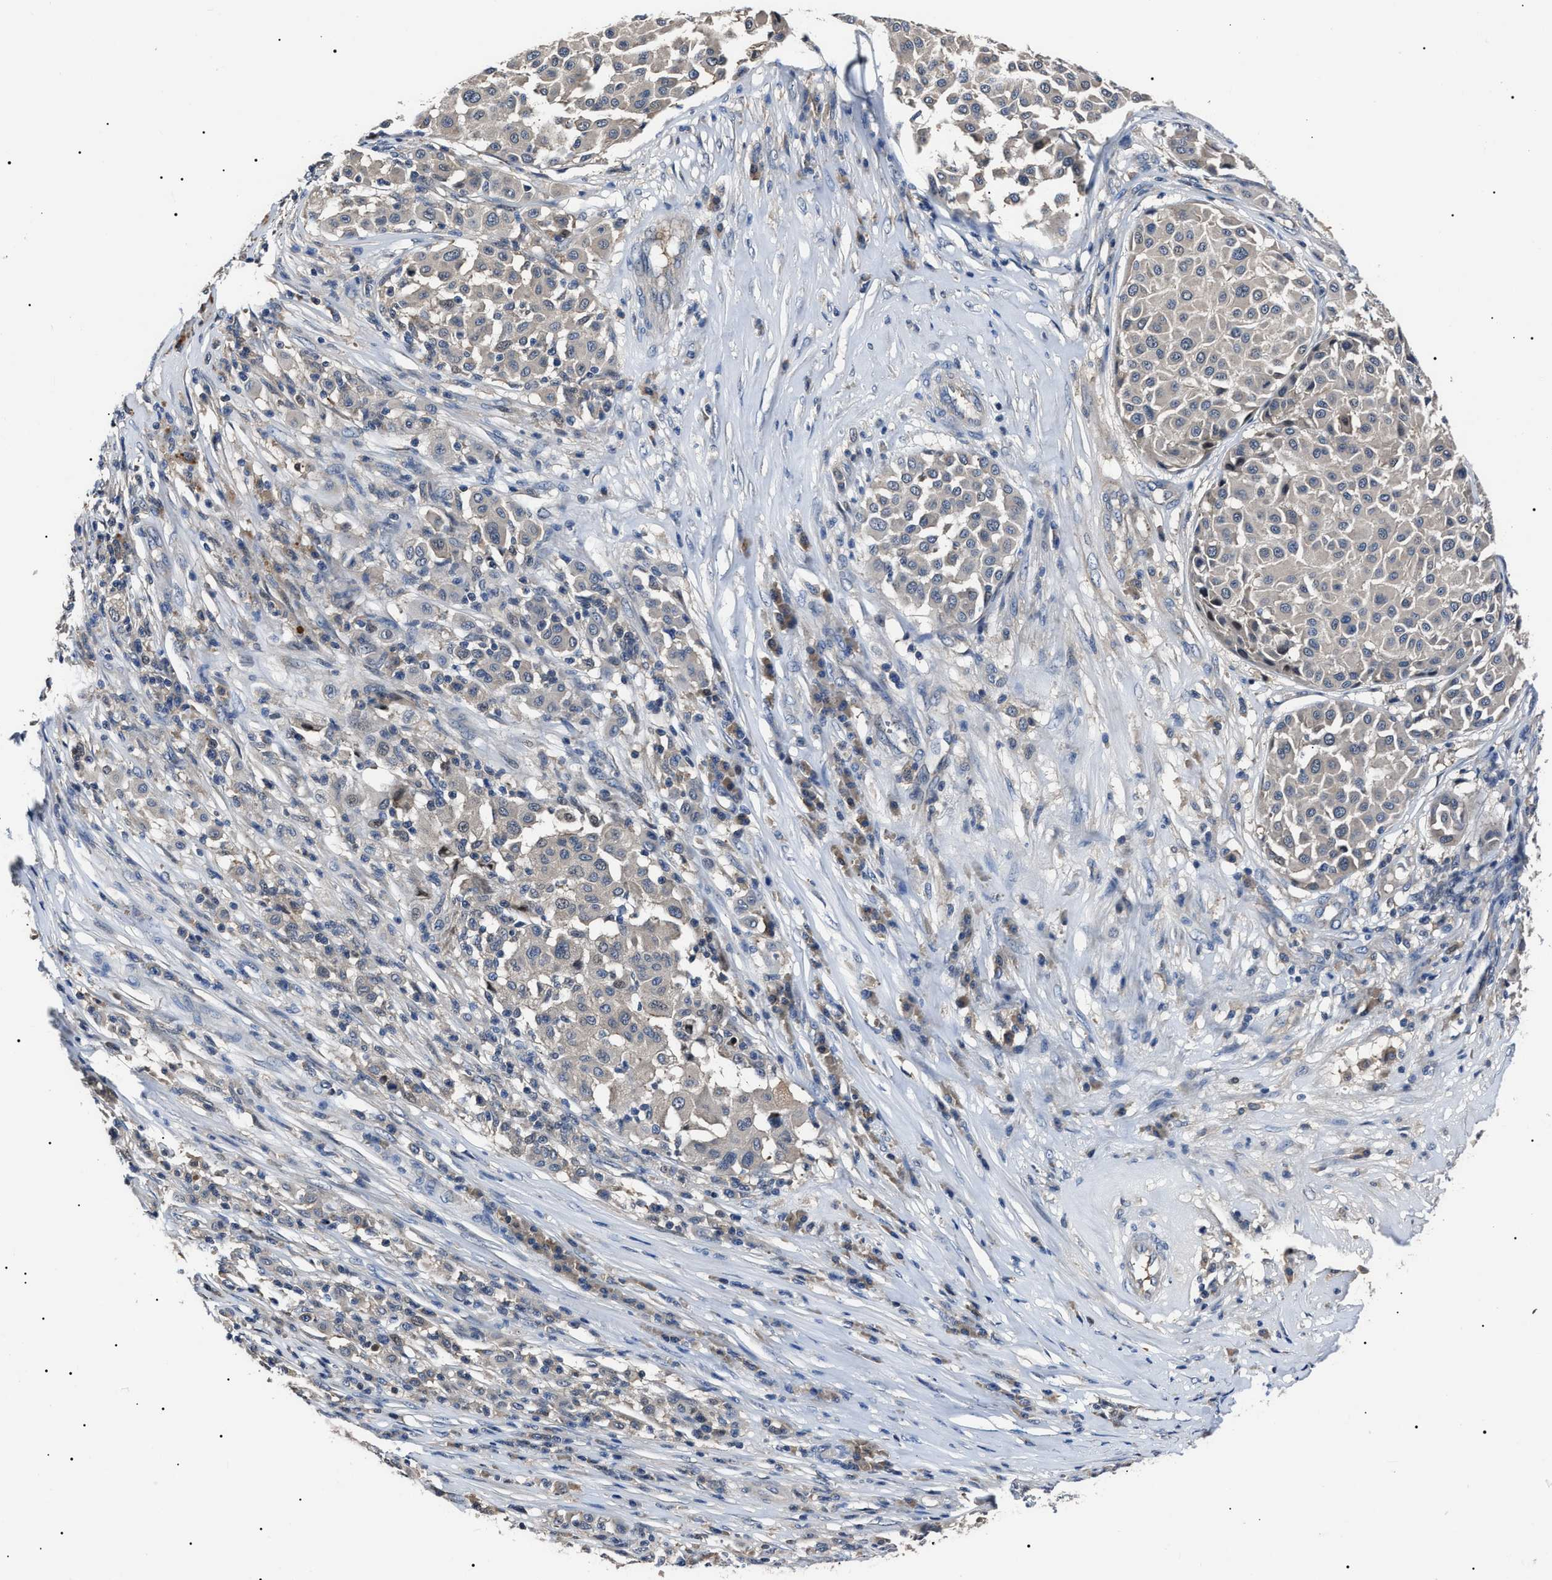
{"staining": {"intensity": "negative", "quantity": "none", "location": "none"}, "tissue": "melanoma", "cell_type": "Tumor cells", "image_type": "cancer", "snomed": [{"axis": "morphology", "description": "Malignant melanoma, Metastatic site"}, {"axis": "topography", "description": "Soft tissue"}], "caption": "Melanoma stained for a protein using IHC demonstrates no expression tumor cells.", "gene": "IFT81", "patient": {"sex": "male", "age": 41}}